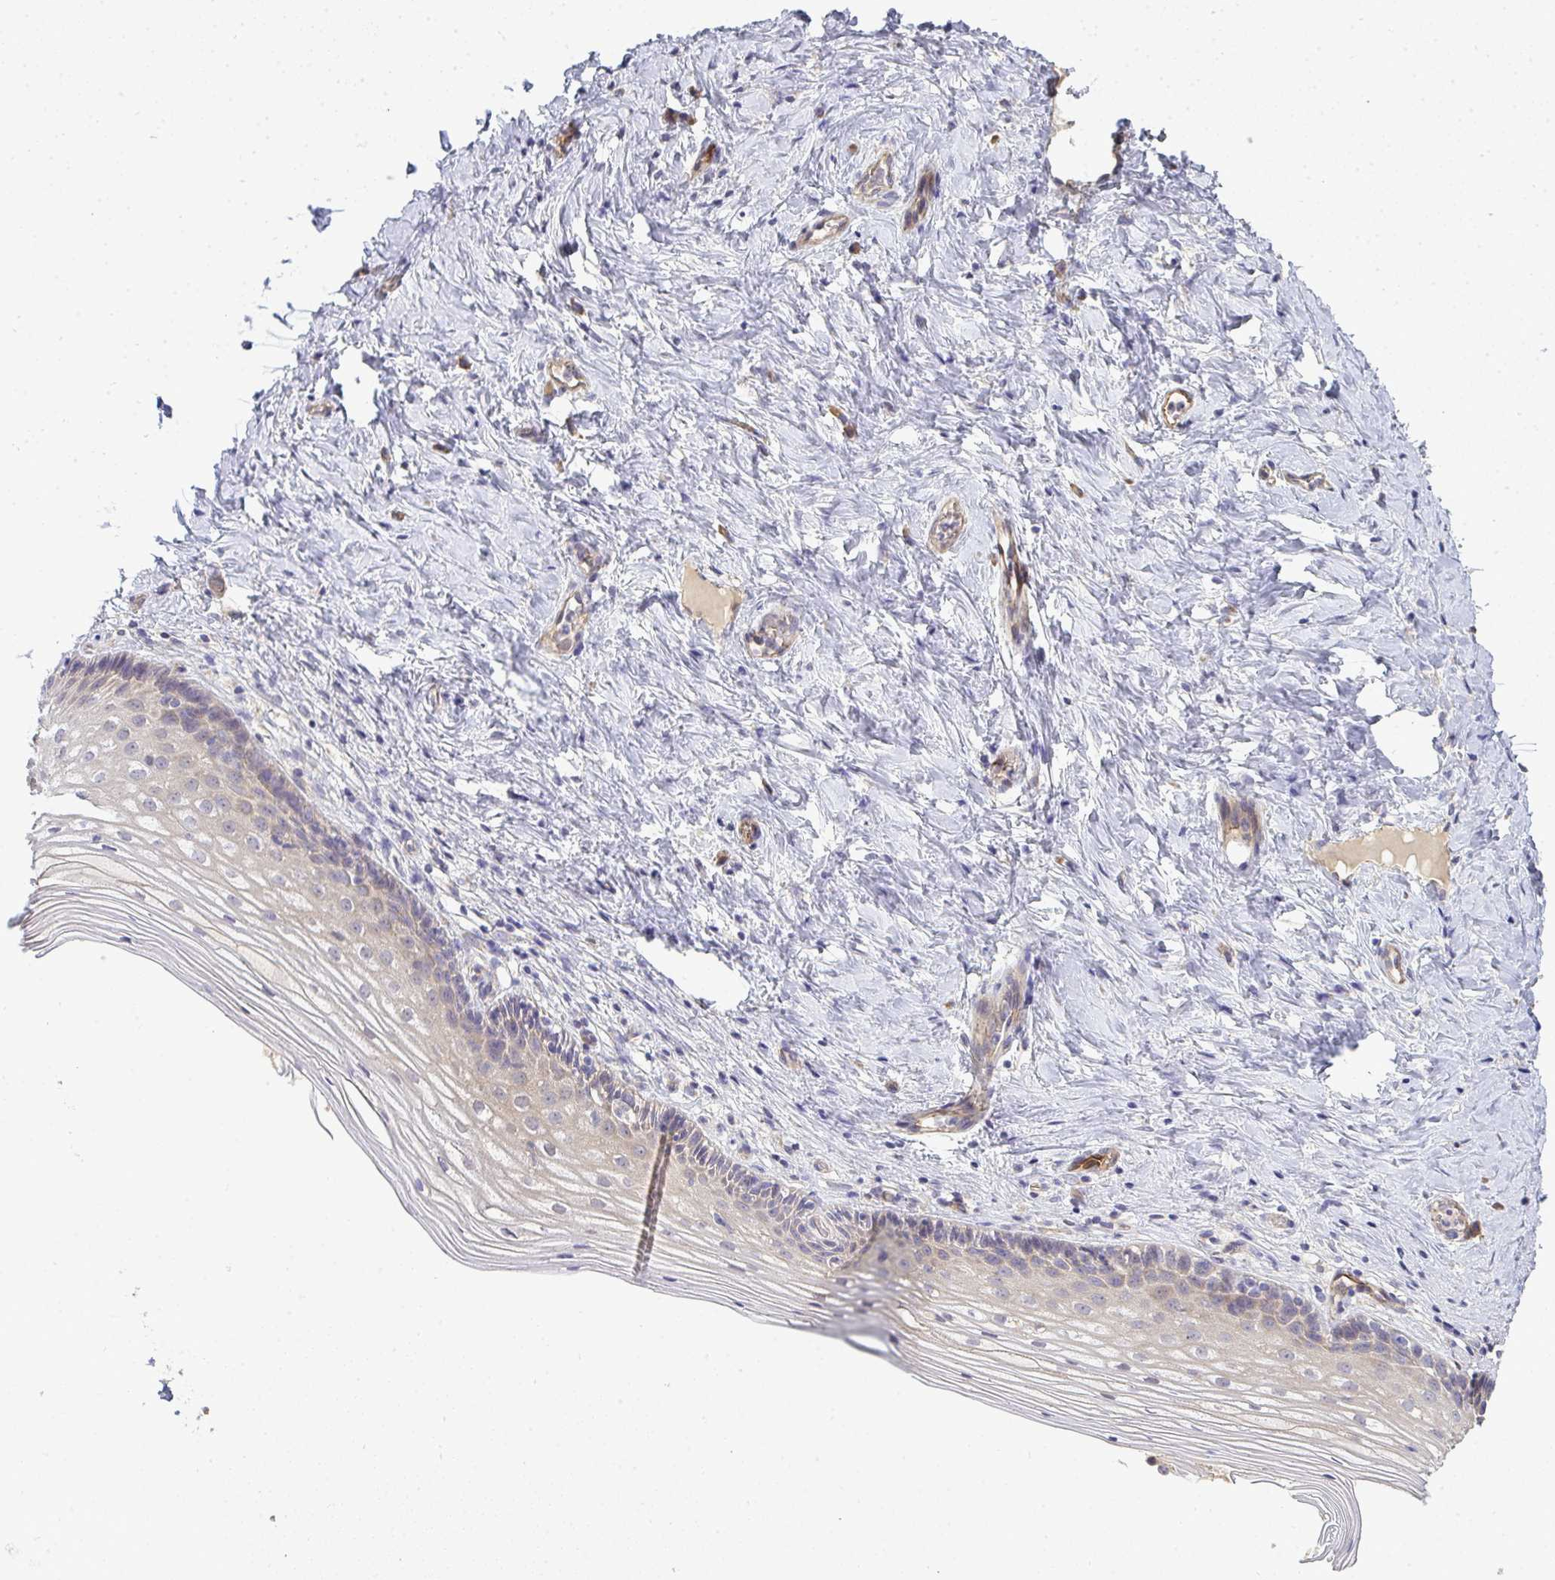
{"staining": {"intensity": "negative", "quantity": "none", "location": "none"}, "tissue": "vagina", "cell_type": "Squamous epithelial cells", "image_type": "normal", "snomed": [{"axis": "morphology", "description": "Normal tissue, NOS"}, {"axis": "topography", "description": "Vagina"}], "caption": "Immunohistochemical staining of unremarkable human vagina reveals no significant positivity in squamous epithelial cells.", "gene": "B4GALT6", "patient": {"sex": "female", "age": 45}}